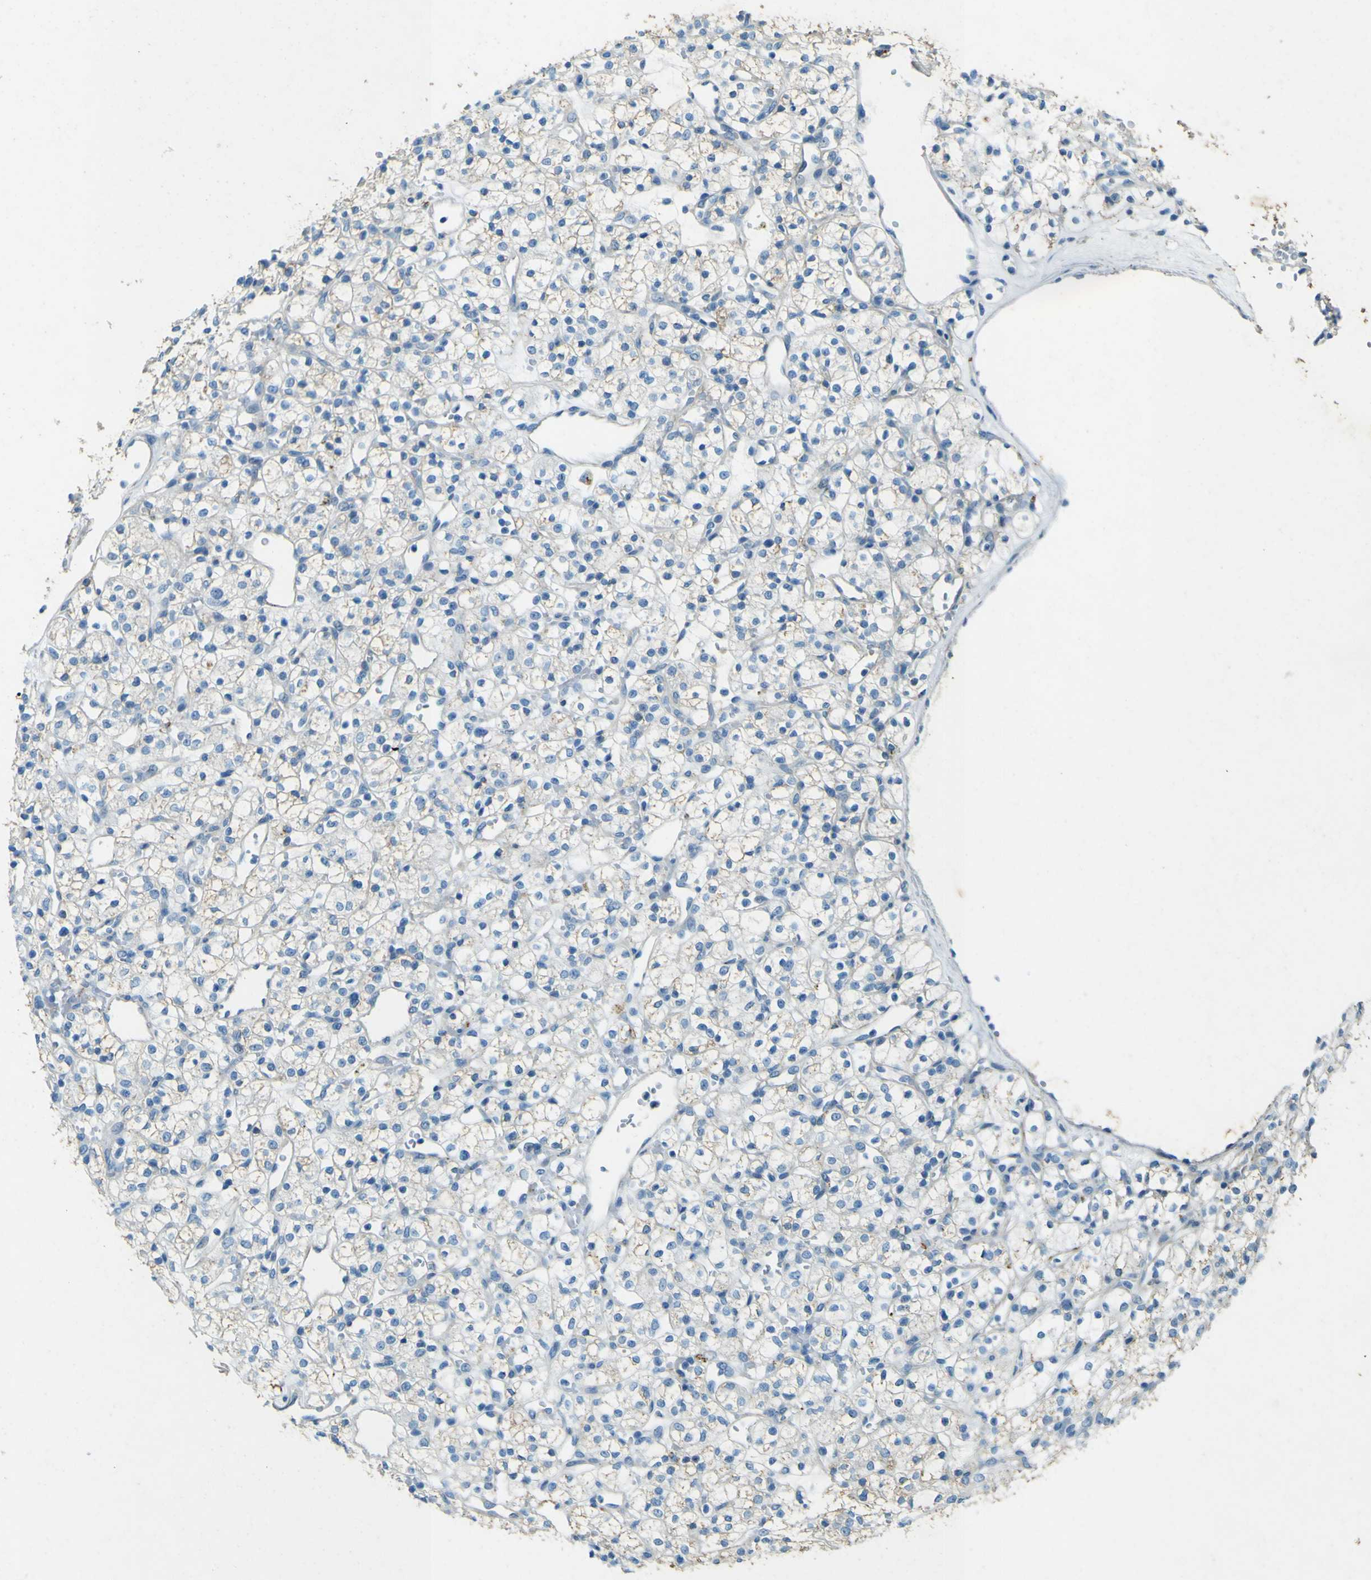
{"staining": {"intensity": "negative", "quantity": "none", "location": "none"}, "tissue": "renal cancer", "cell_type": "Tumor cells", "image_type": "cancer", "snomed": [{"axis": "morphology", "description": "Adenocarcinoma, NOS"}, {"axis": "topography", "description": "Kidney"}], "caption": "An immunohistochemistry histopathology image of renal cancer (adenocarcinoma) is shown. There is no staining in tumor cells of renal cancer (adenocarcinoma).", "gene": "PDE9A", "patient": {"sex": "female", "age": 60}}